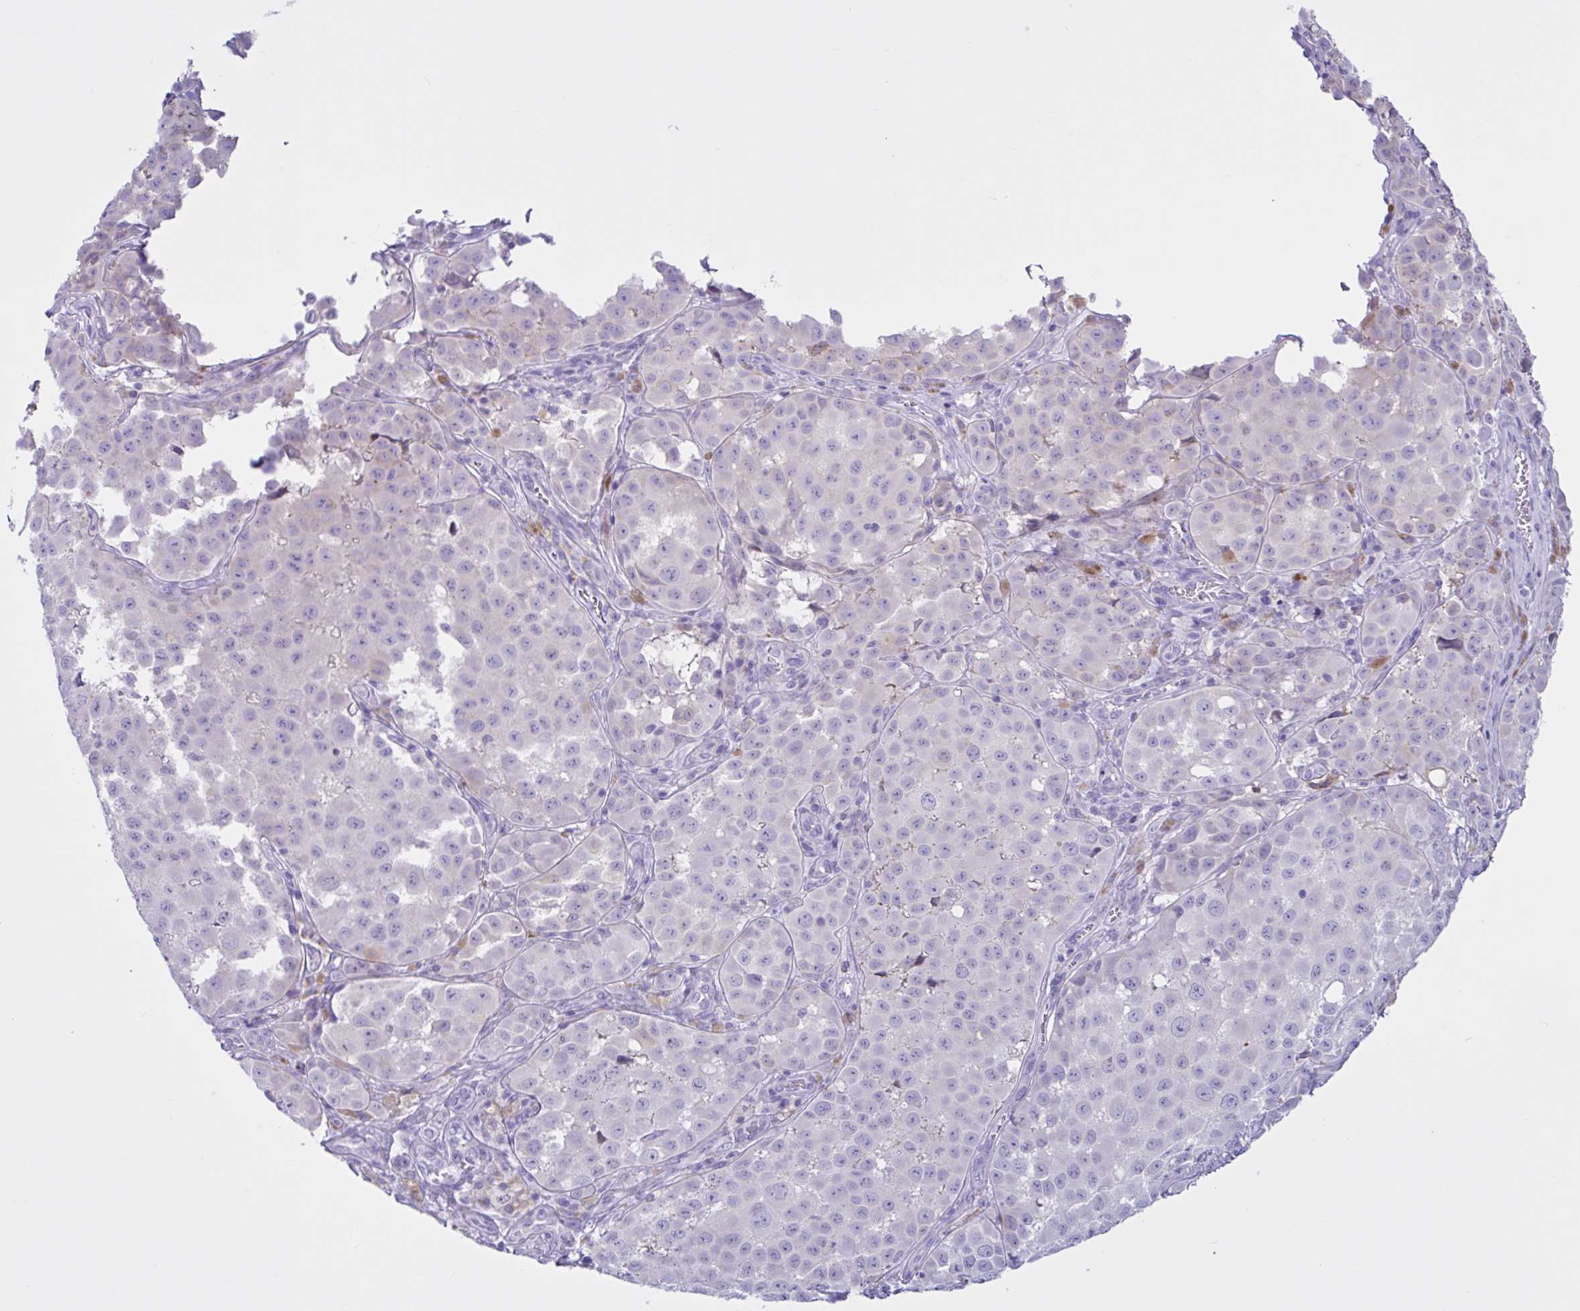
{"staining": {"intensity": "negative", "quantity": "none", "location": "none"}, "tissue": "melanoma", "cell_type": "Tumor cells", "image_type": "cancer", "snomed": [{"axis": "morphology", "description": "Malignant melanoma, NOS"}, {"axis": "topography", "description": "Skin"}], "caption": "There is no significant positivity in tumor cells of melanoma.", "gene": "CYP19A1", "patient": {"sex": "male", "age": 64}}